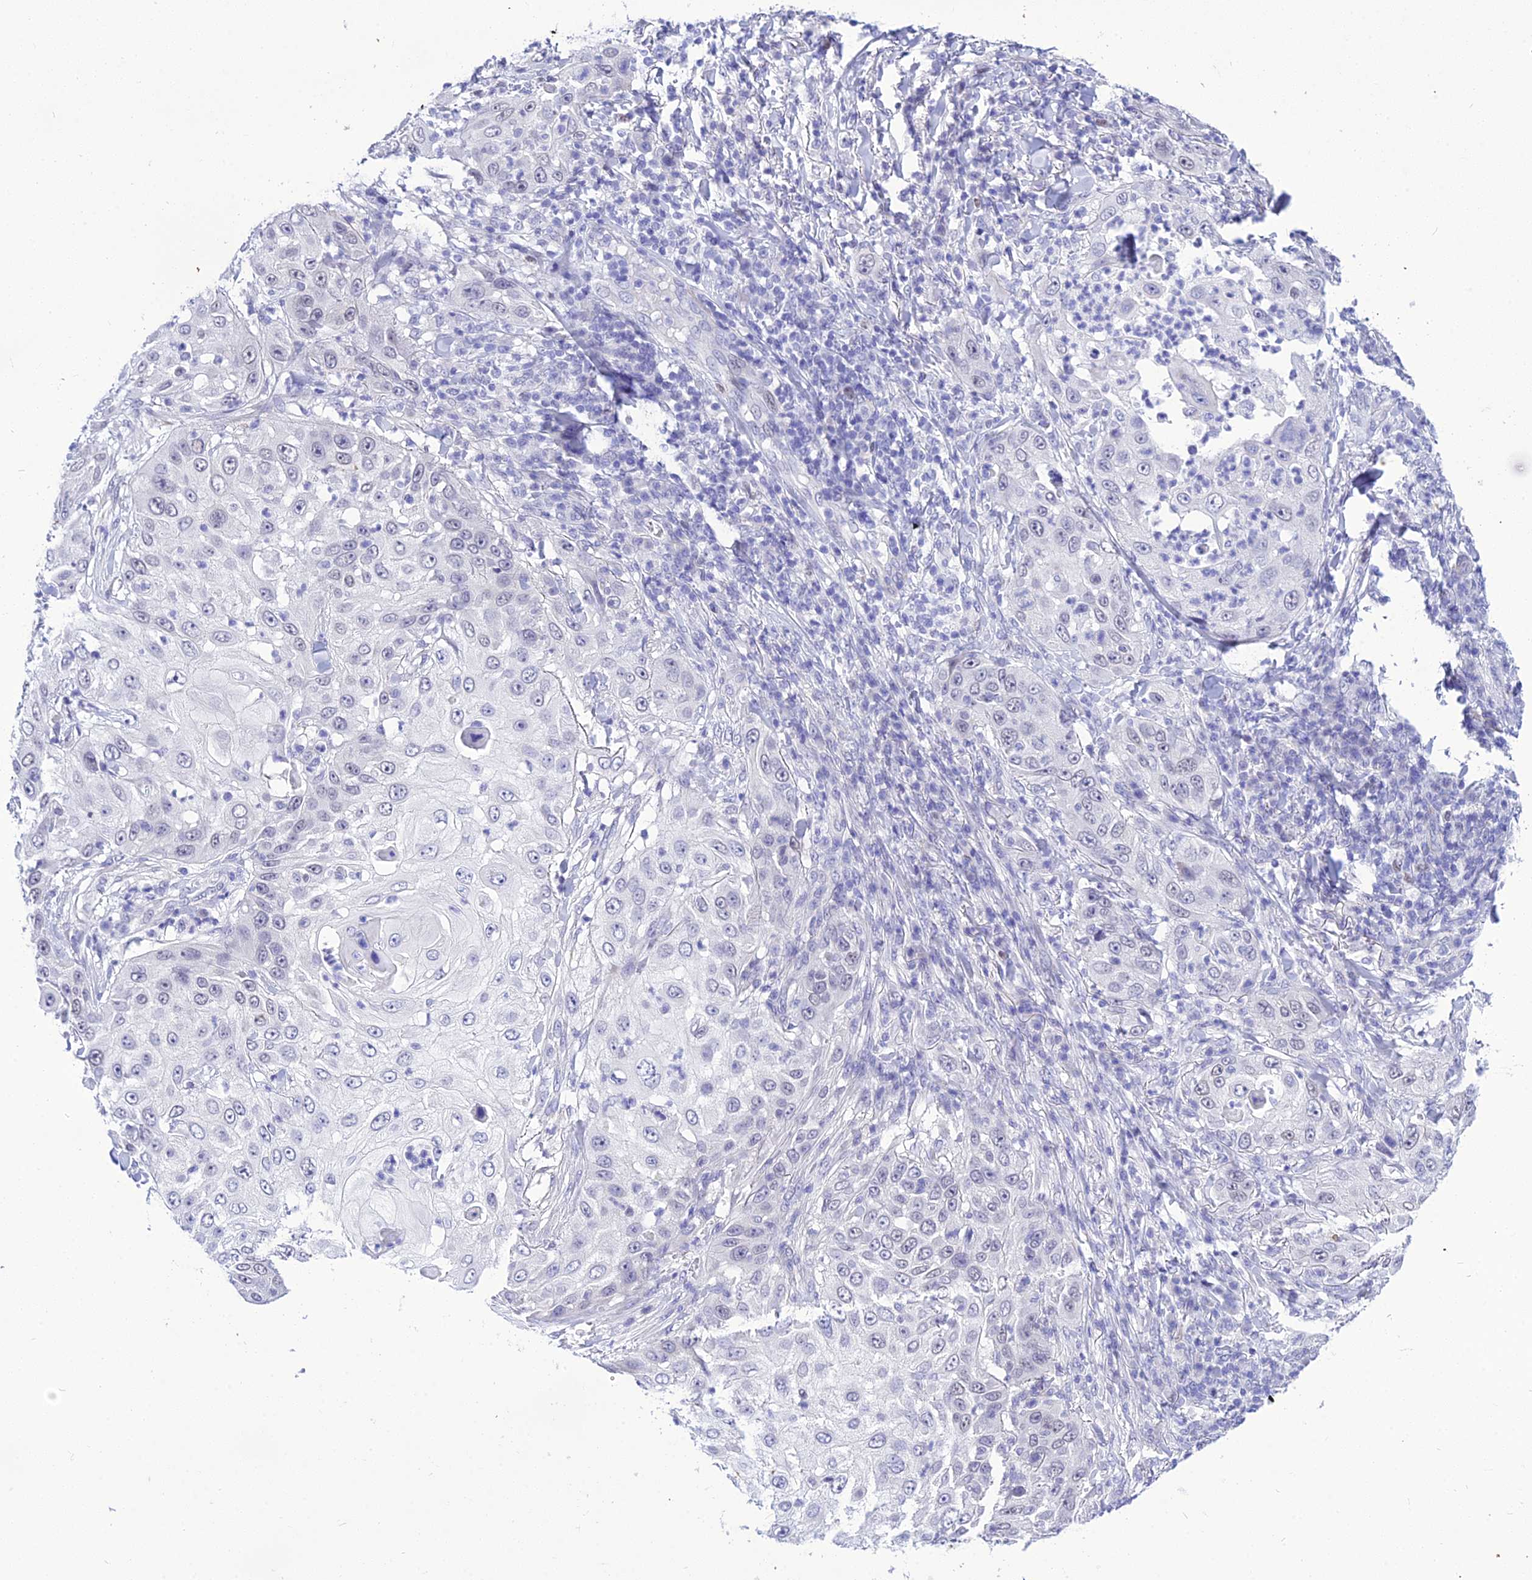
{"staining": {"intensity": "weak", "quantity": "<25%", "location": "nuclear"}, "tissue": "skin cancer", "cell_type": "Tumor cells", "image_type": "cancer", "snomed": [{"axis": "morphology", "description": "Squamous cell carcinoma, NOS"}, {"axis": "topography", "description": "Skin"}], "caption": "Immunohistochemistry of skin cancer exhibits no expression in tumor cells.", "gene": "DEFB107A", "patient": {"sex": "female", "age": 44}}